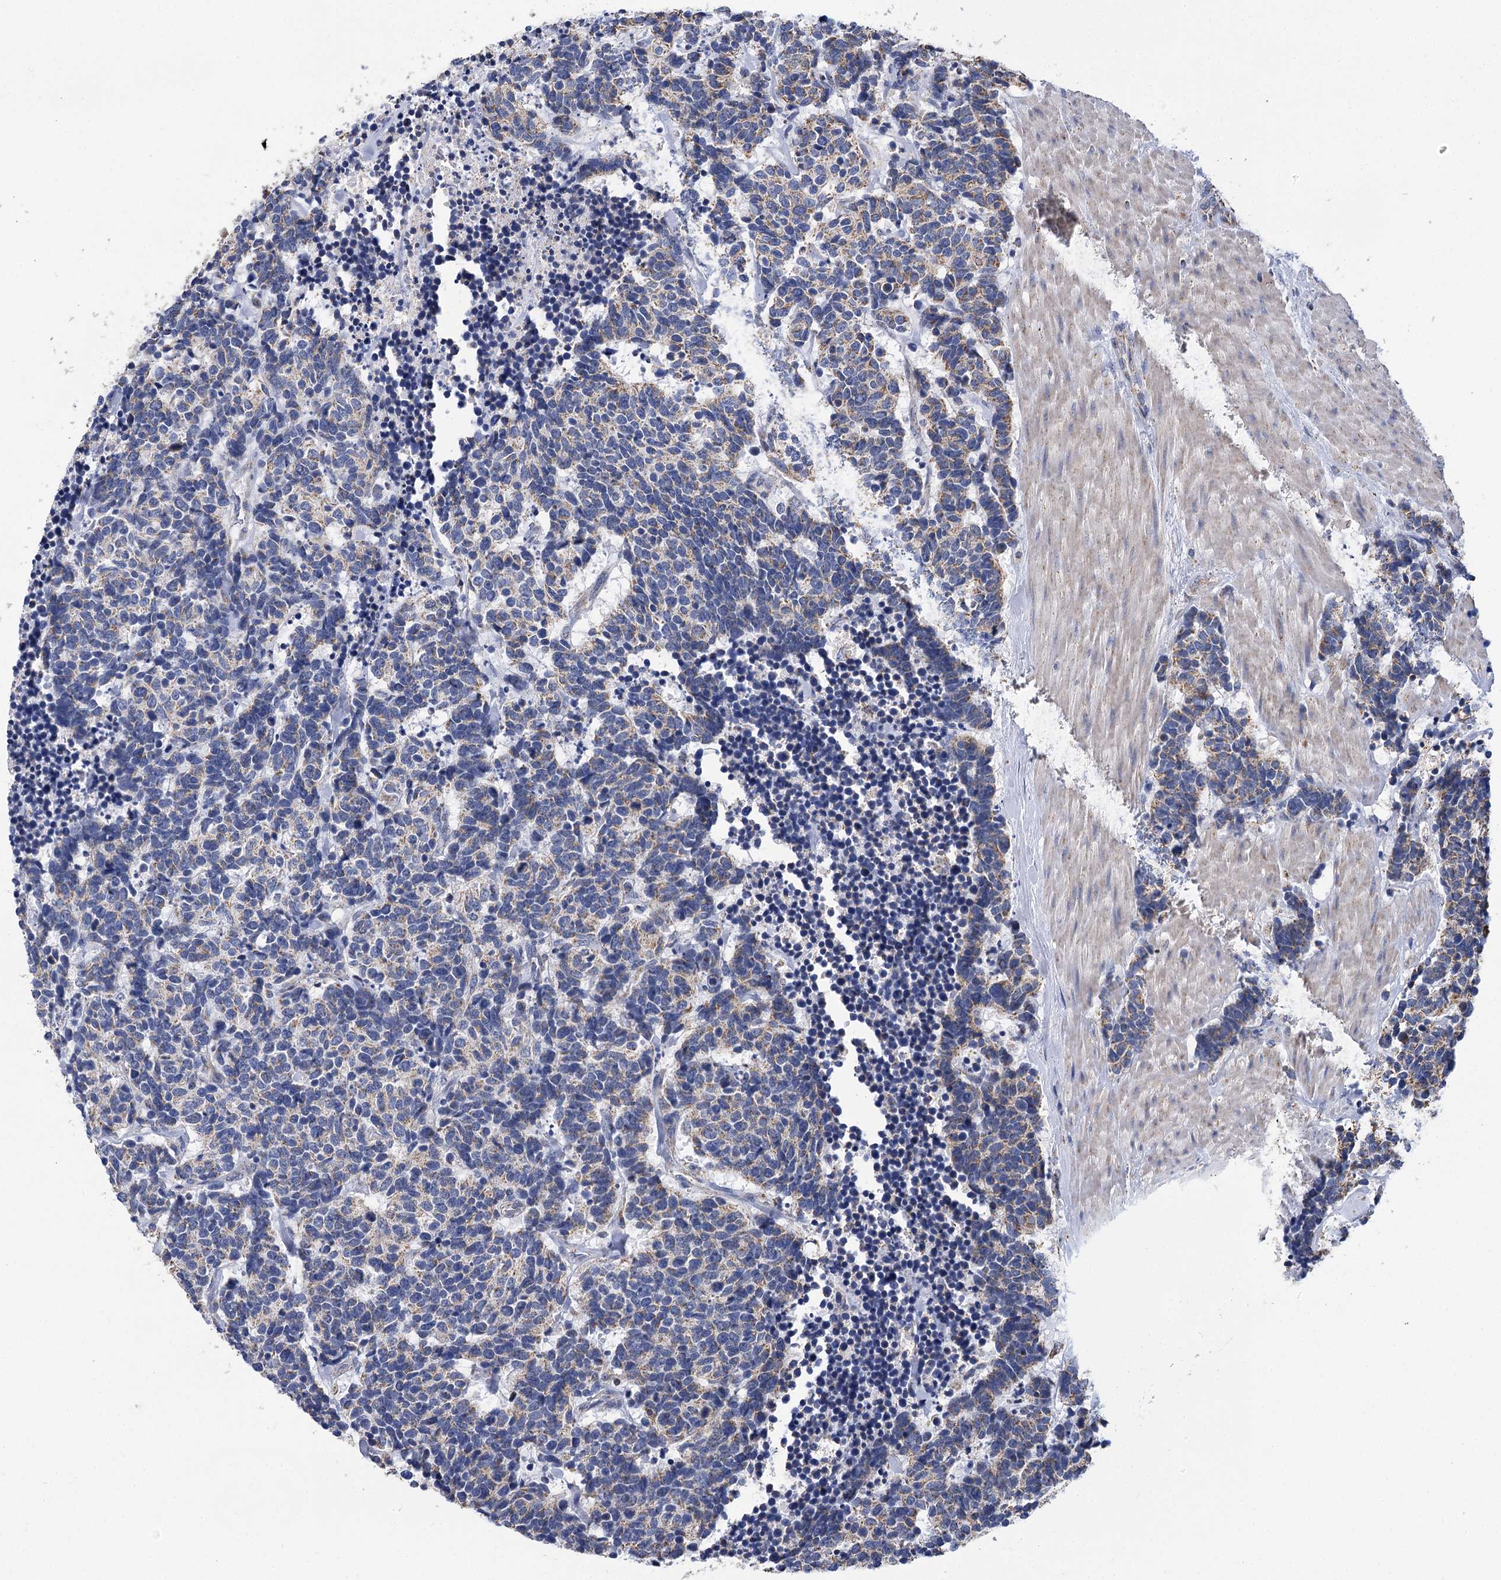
{"staining": {"intensity": "weak", "quantity": "25%-75%", "location": "cytoplasmic/membranous"}, "tissue": "carcinoid", "cell_type": "Tumor cells", "image_type": "cancer", "snomed": [{"axis": "morphology", "description": "Carcinoma, NOS"}, {"axis": "morphology", "description": "Carcinoid, malignant, NOS"}, {"axis": "topography", "description": "Urinary bladder"}], "caption": "Immunohistochemical staining of human malignant carcinoid demonstrates weak cytoplasmic/membranous protein positivity in approximately 25%-75% of tumor cells. (brown staining indicates protein expression, while blue staining denotes nuclei).", "gene": "CCDC73", "patient": {"sex": "male", "age": 57}}